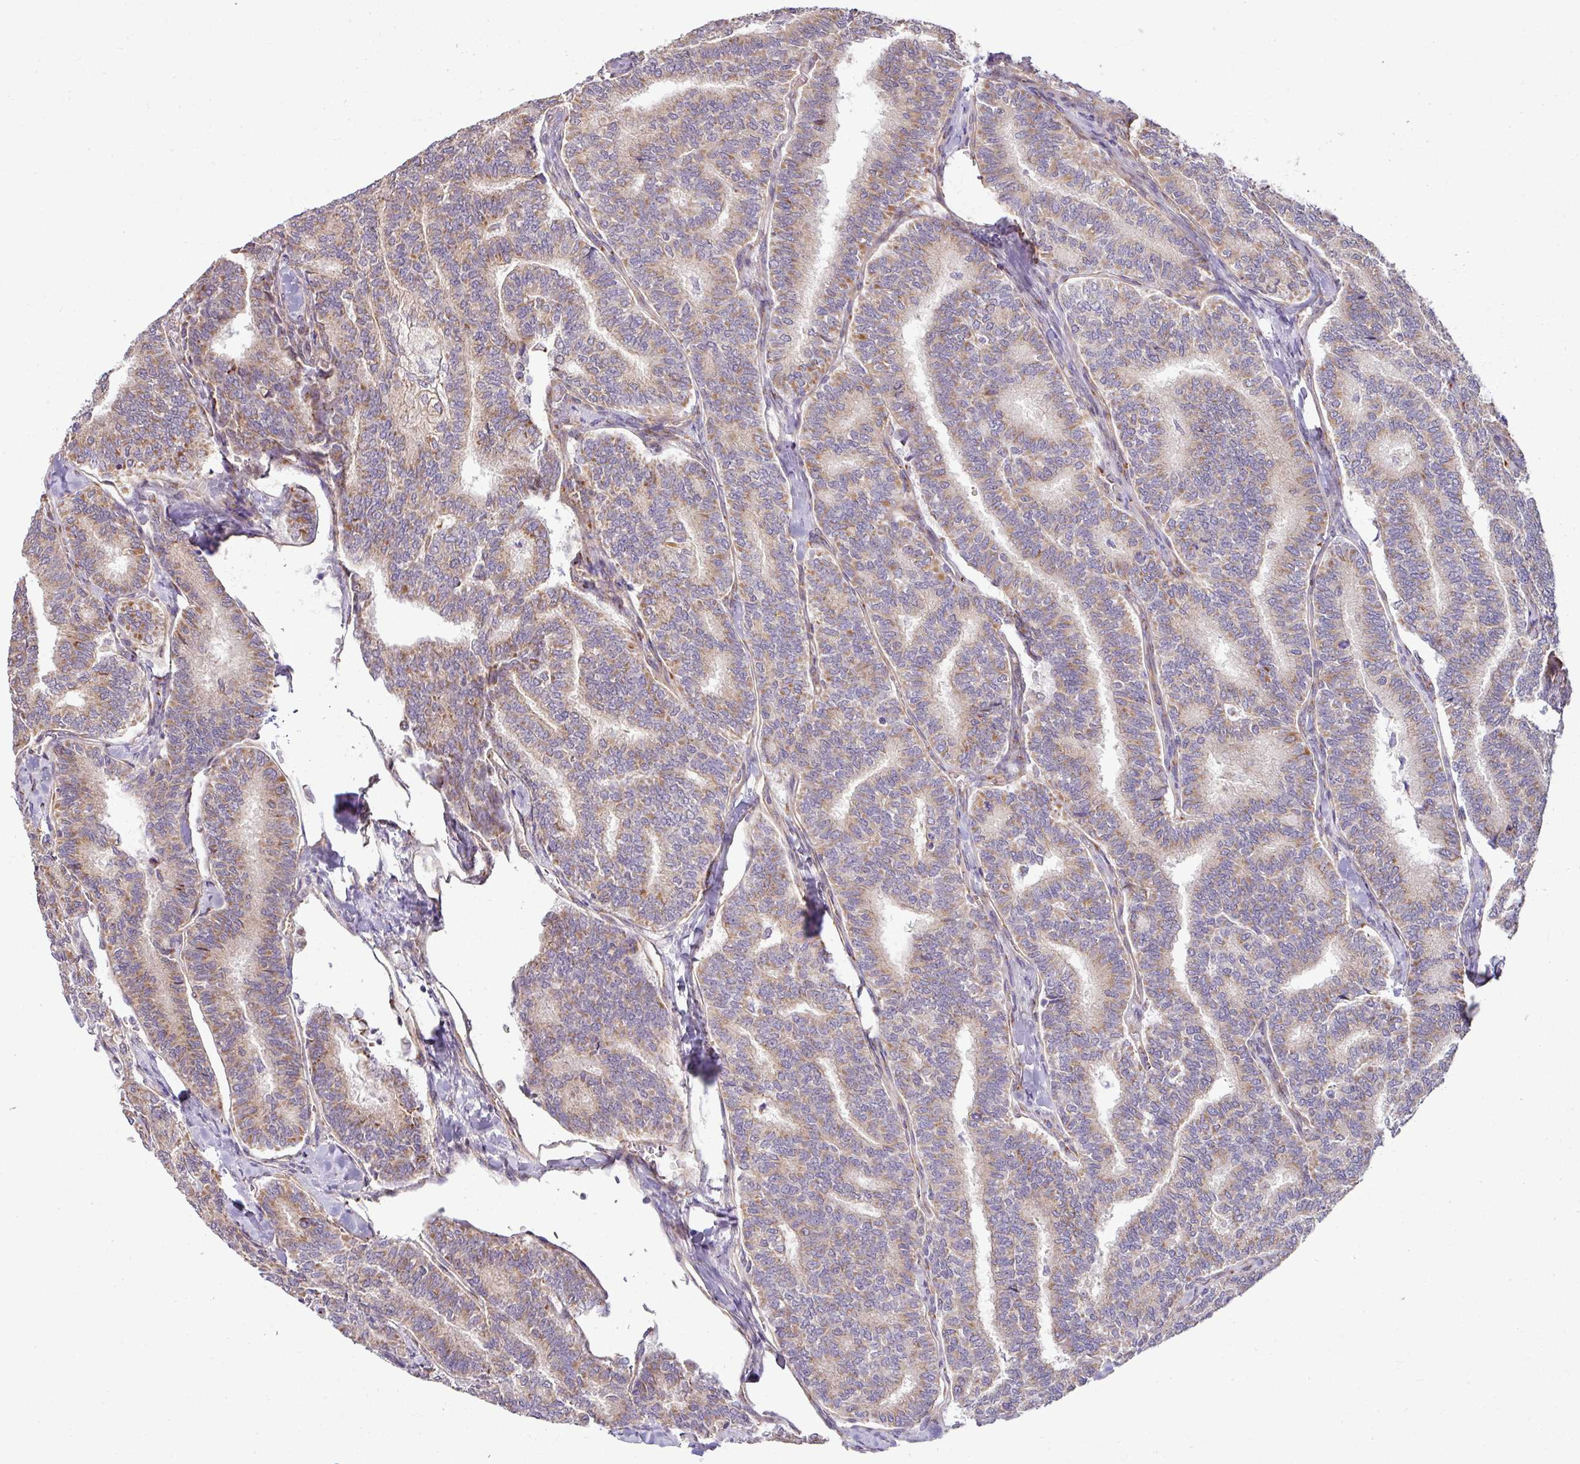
{"staining": {"intensity": "moderate", "quantity": ">75%", "location": "cytoplasmic/membranous"}, "tissue": "thyroid cancer", "cell_type": "Tumor cells", "image_type": "cancer", "snomed": [{"axis": "morphology", "description": "Papillary adenocarcinoma, NOS"}, {"axis": "topography", "description": "Thyroid gland"}], "caption": "Immunohistochemistry (IHC) photomicrograph of thyroid papillary adenocarcinoma stained for a protein (brown), which reveals medium levels of moderate cytoplasmic/membranous positivity in approximately >75% of tumor cells.", "gene": "TIMMDC1", "patient": {"sex": "female", "age": 35}}